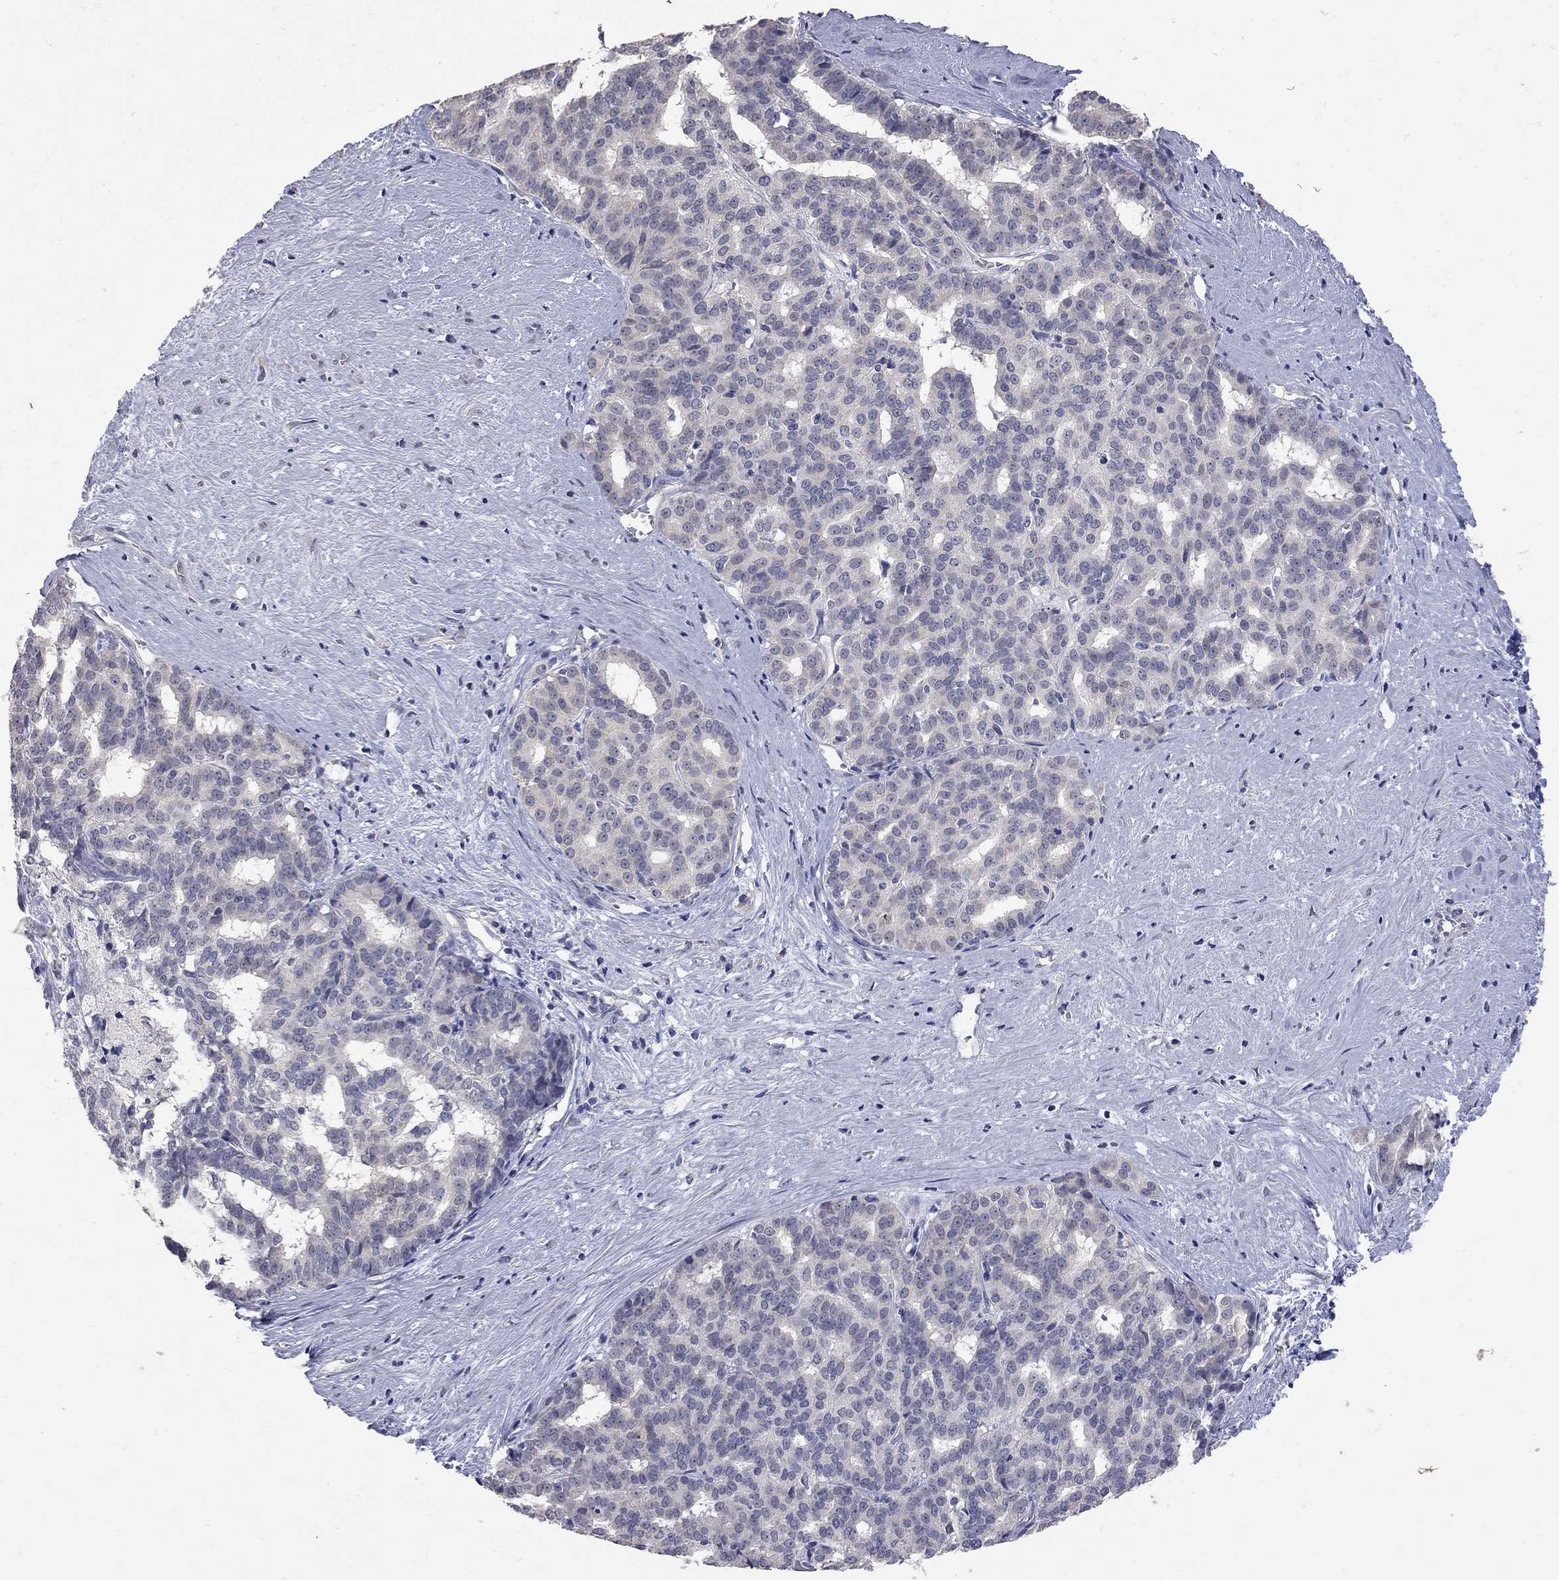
{"staining": {"intensity": "negative", "quantity": "none", "location": "none"}, "tissue": "liver cancer", "cell_type": "Tumor cells", "image_type": "cancer", "snomed": [{"axis": "morphology", "description": "Cholangiocarcinoma"}, {"axis": "topography", "description": "Liver"}], "caption": "Image shows no significant protein positivity in tumor cells of liver cholangiocarcinoma. (Immunohistochemistry, brightfield microscopy, high magnification).", "gene": "NOS2", "patient": {"sex": "female", "age": 47}}